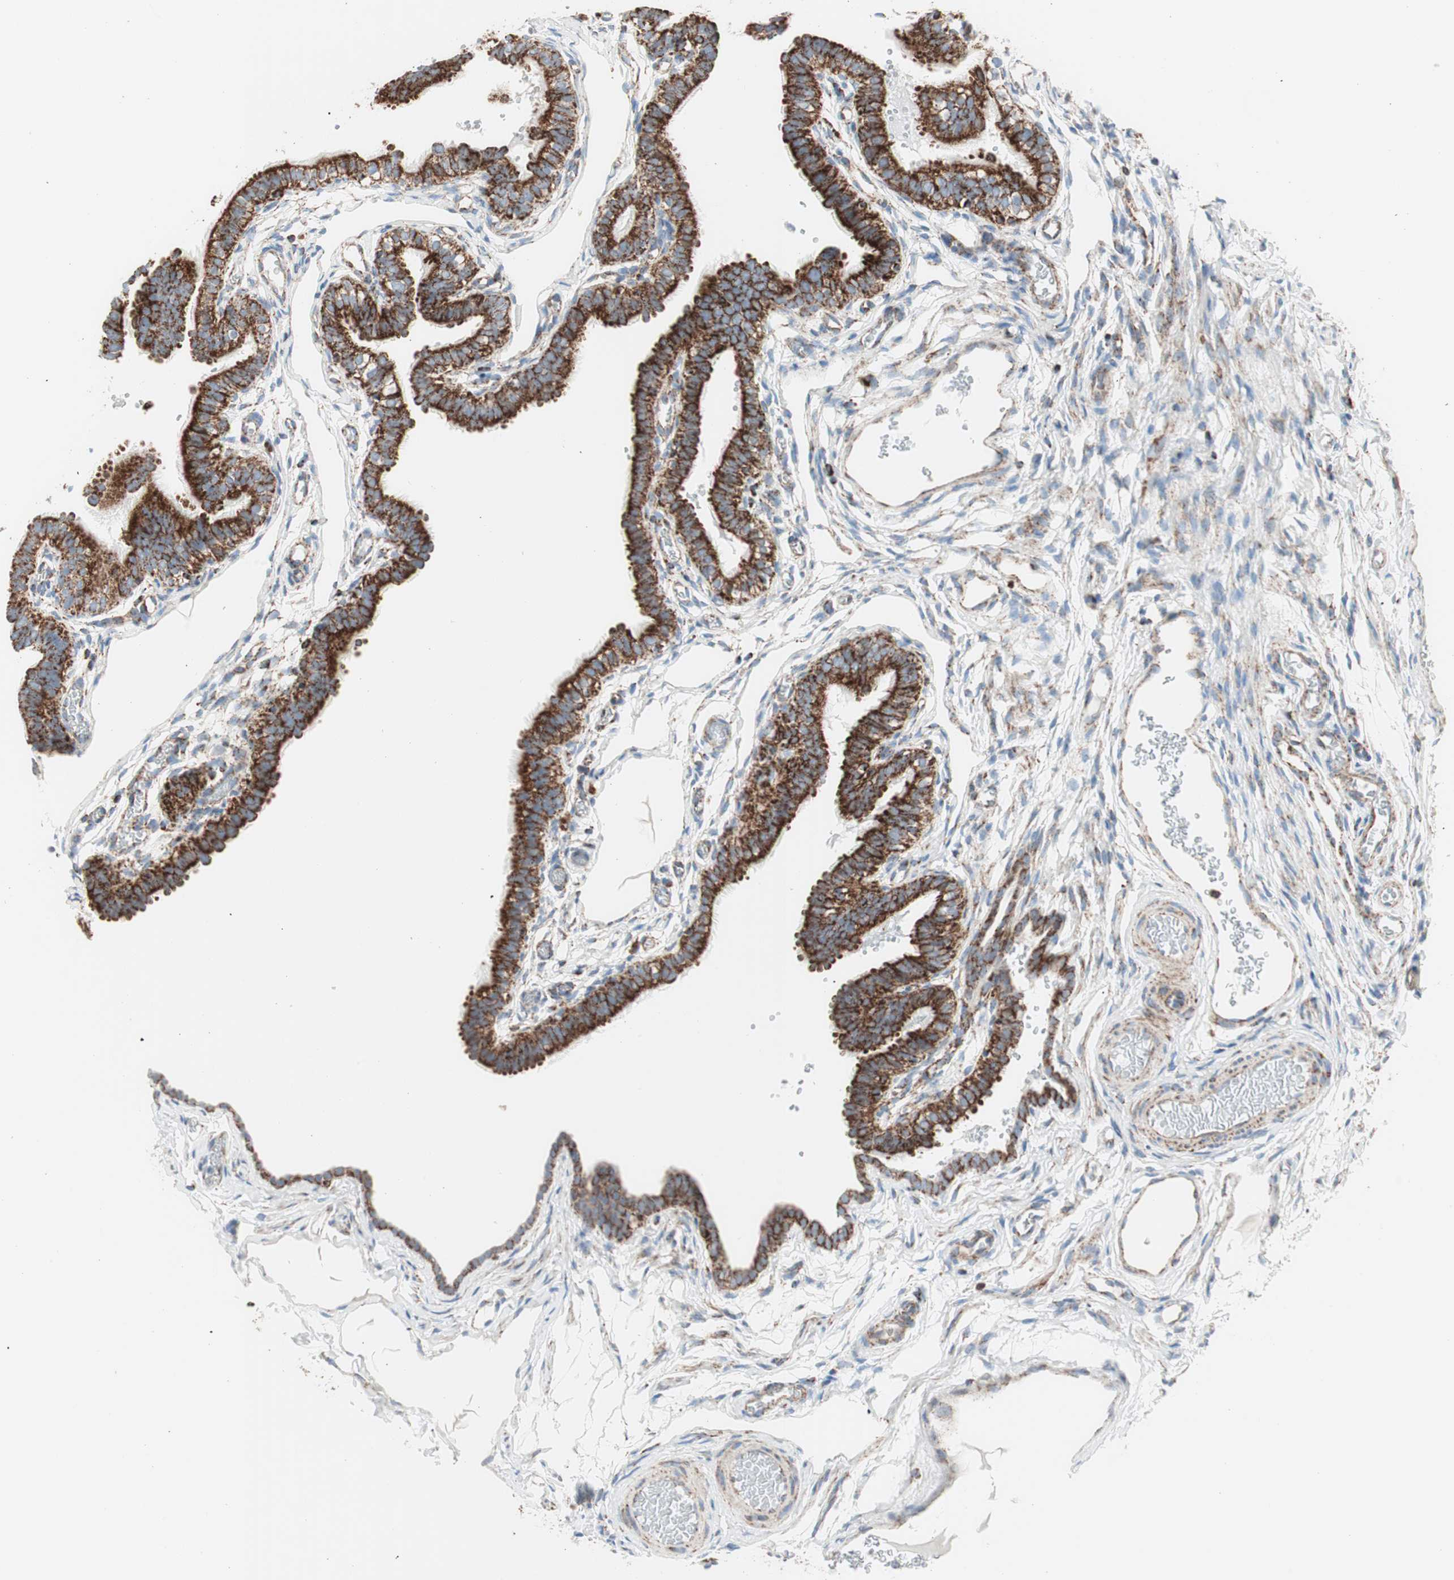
{"staining": {"intensity": "strong", "quantity": ">75%", "location": "cytoplasmic/membranous"}, "tissue": "fallopian tube", "cell_type": "Glandular cells", "image_type": "normal", "snomed": [{"axis": "morphology", "description": "Normal tissue, NOS"}, {"axis": "topography", "description": "Fallopian tube"}, {"axis": "topography", "description": "Placenta"}], "caption": "An image of human fallopian tube stained for a protein displays strong cytoplasmic/membranous brown staining in glandular cells. (DAB IHC, brown staining for protein, blue staining for nuclei).", "gene": "TOMM20", "patient": {"sex": "female", "age": 34}}